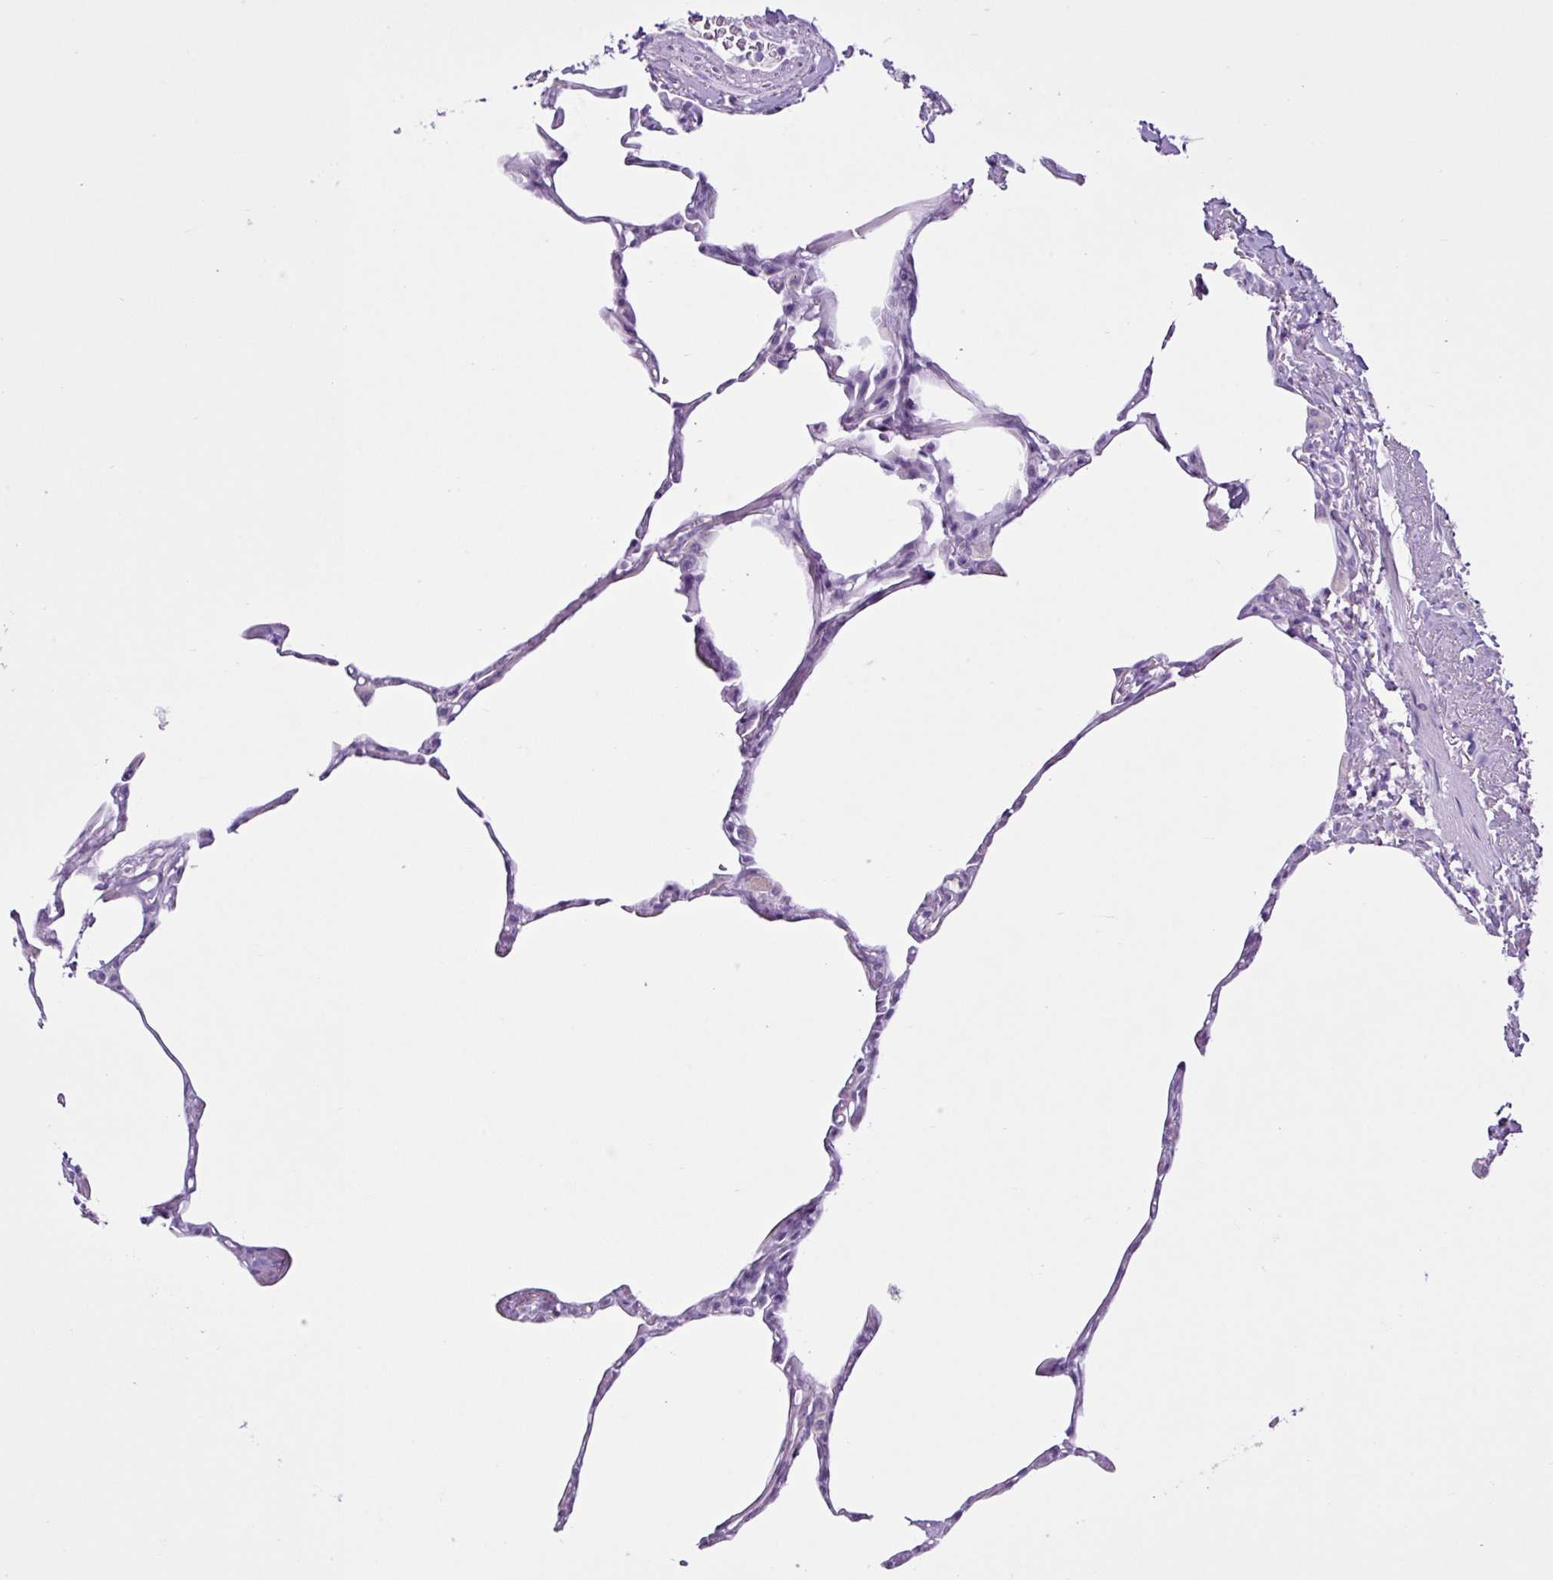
{"staining": {"intensity": "negative", "quantity": "none", "location": "none"}, "tissue": "lung", "cell_type": "Alveolar cells", "image_type": "normal", "snomed": [{"axis": "morphology", "description": "Normal tissue, NOS"}, {"axis": "topography", "description": "Lung"}], "caption": "IHC histopathology image of benign lung: lung stained with DAB displays no significant protein staining in alveolar cells.", "gene": "PGR", "patient": {"sex": "male", "age": 65}}